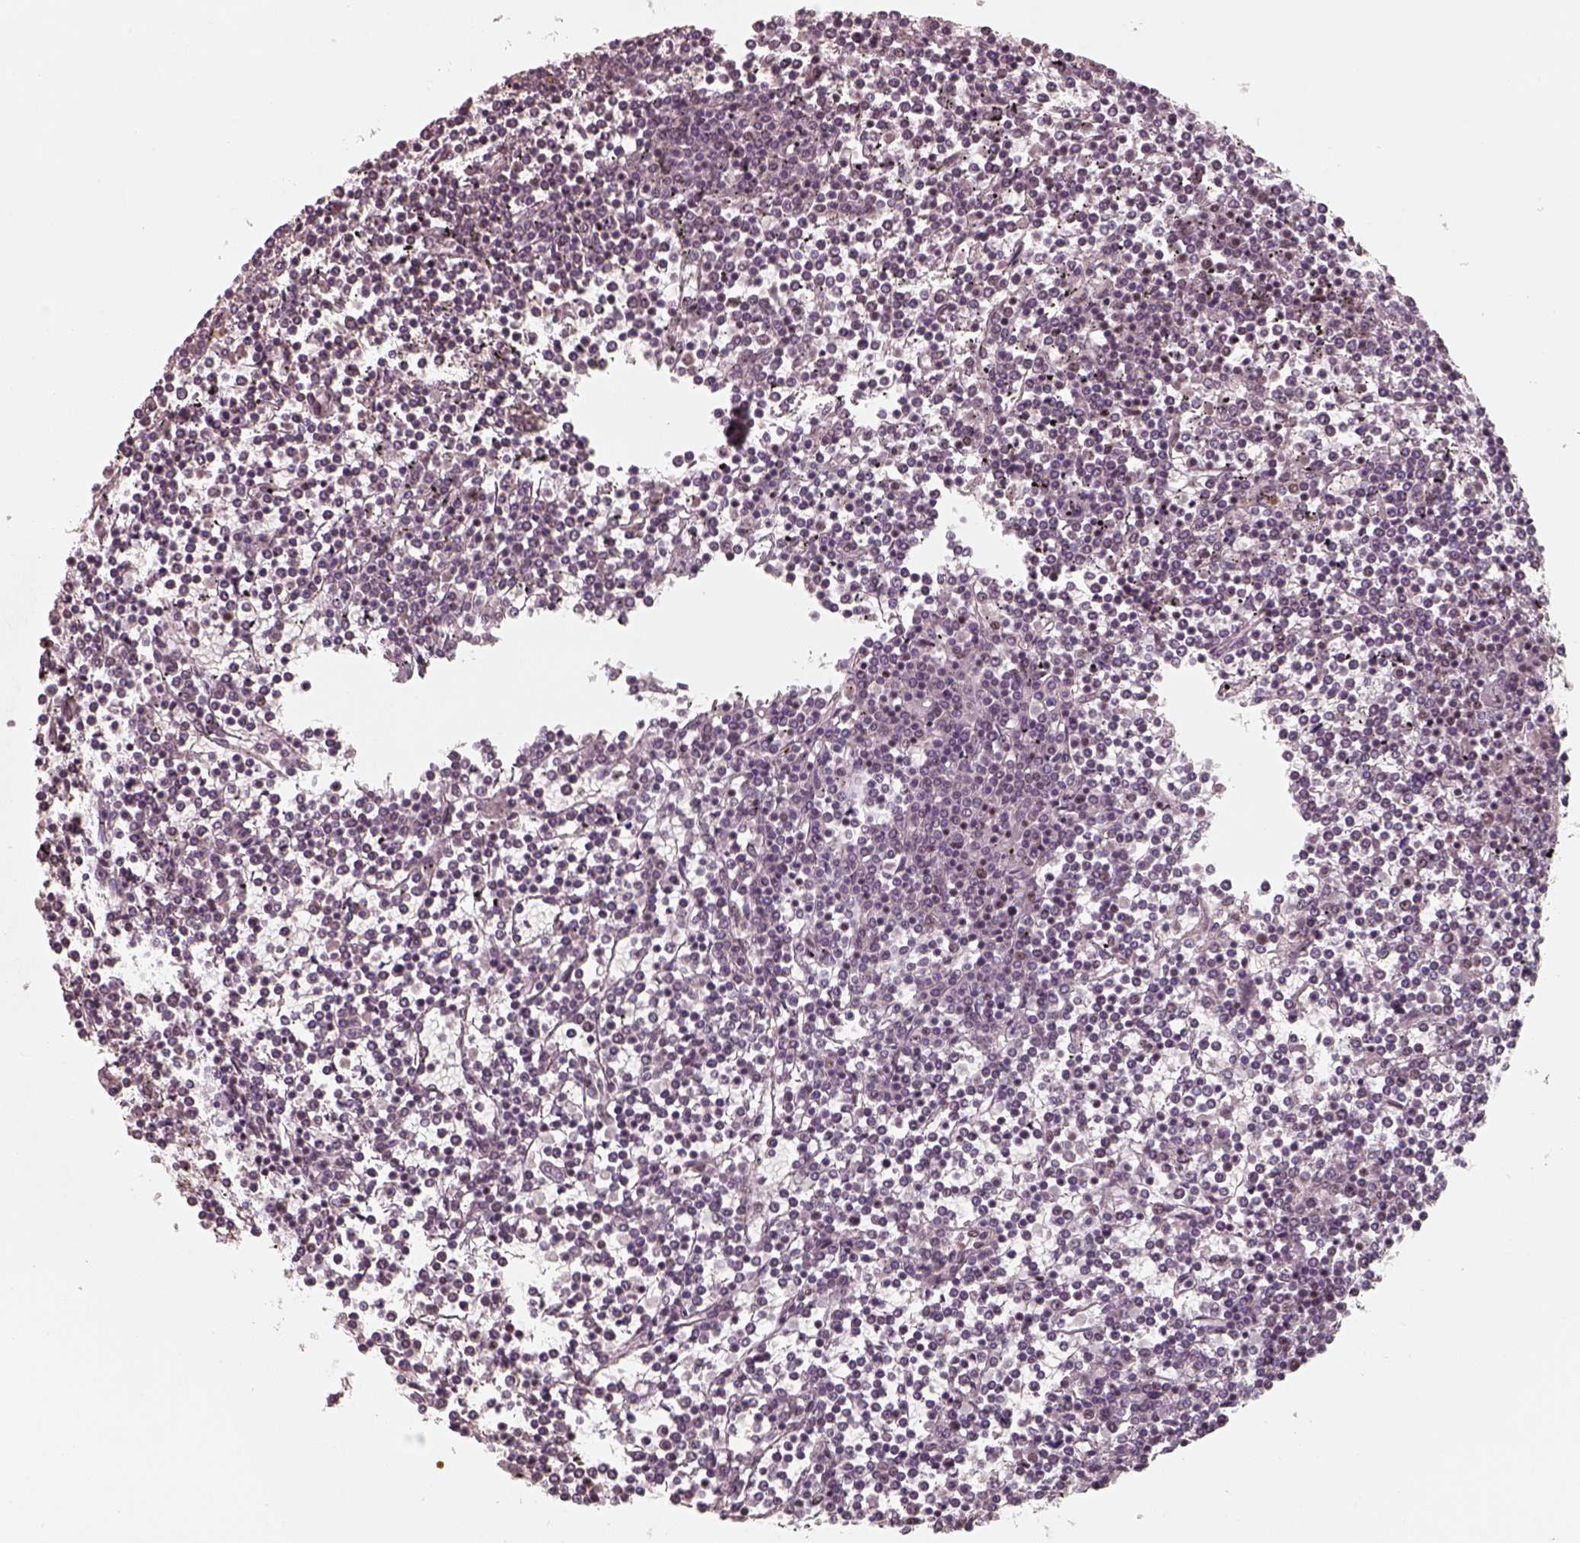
{"staining": {"intensity": "weak", "quantity": "<25%", "location": "nuclear"}, "tissue": "lymphoma", "cell_type": "Tumor cells", "image_type": "cancer", "snomed": [{"axis": "morphology", "description": "Malignant lymphoma, non-Hodgkin's type, Low grade"}, {"axis": "topography", "description": "Spleen"}], "caption": "Tumor cells are negative for brown protein staining in lymphoma.", "gene": "ATXN7L3", "patient": {"sex": "female", "age": 19}}